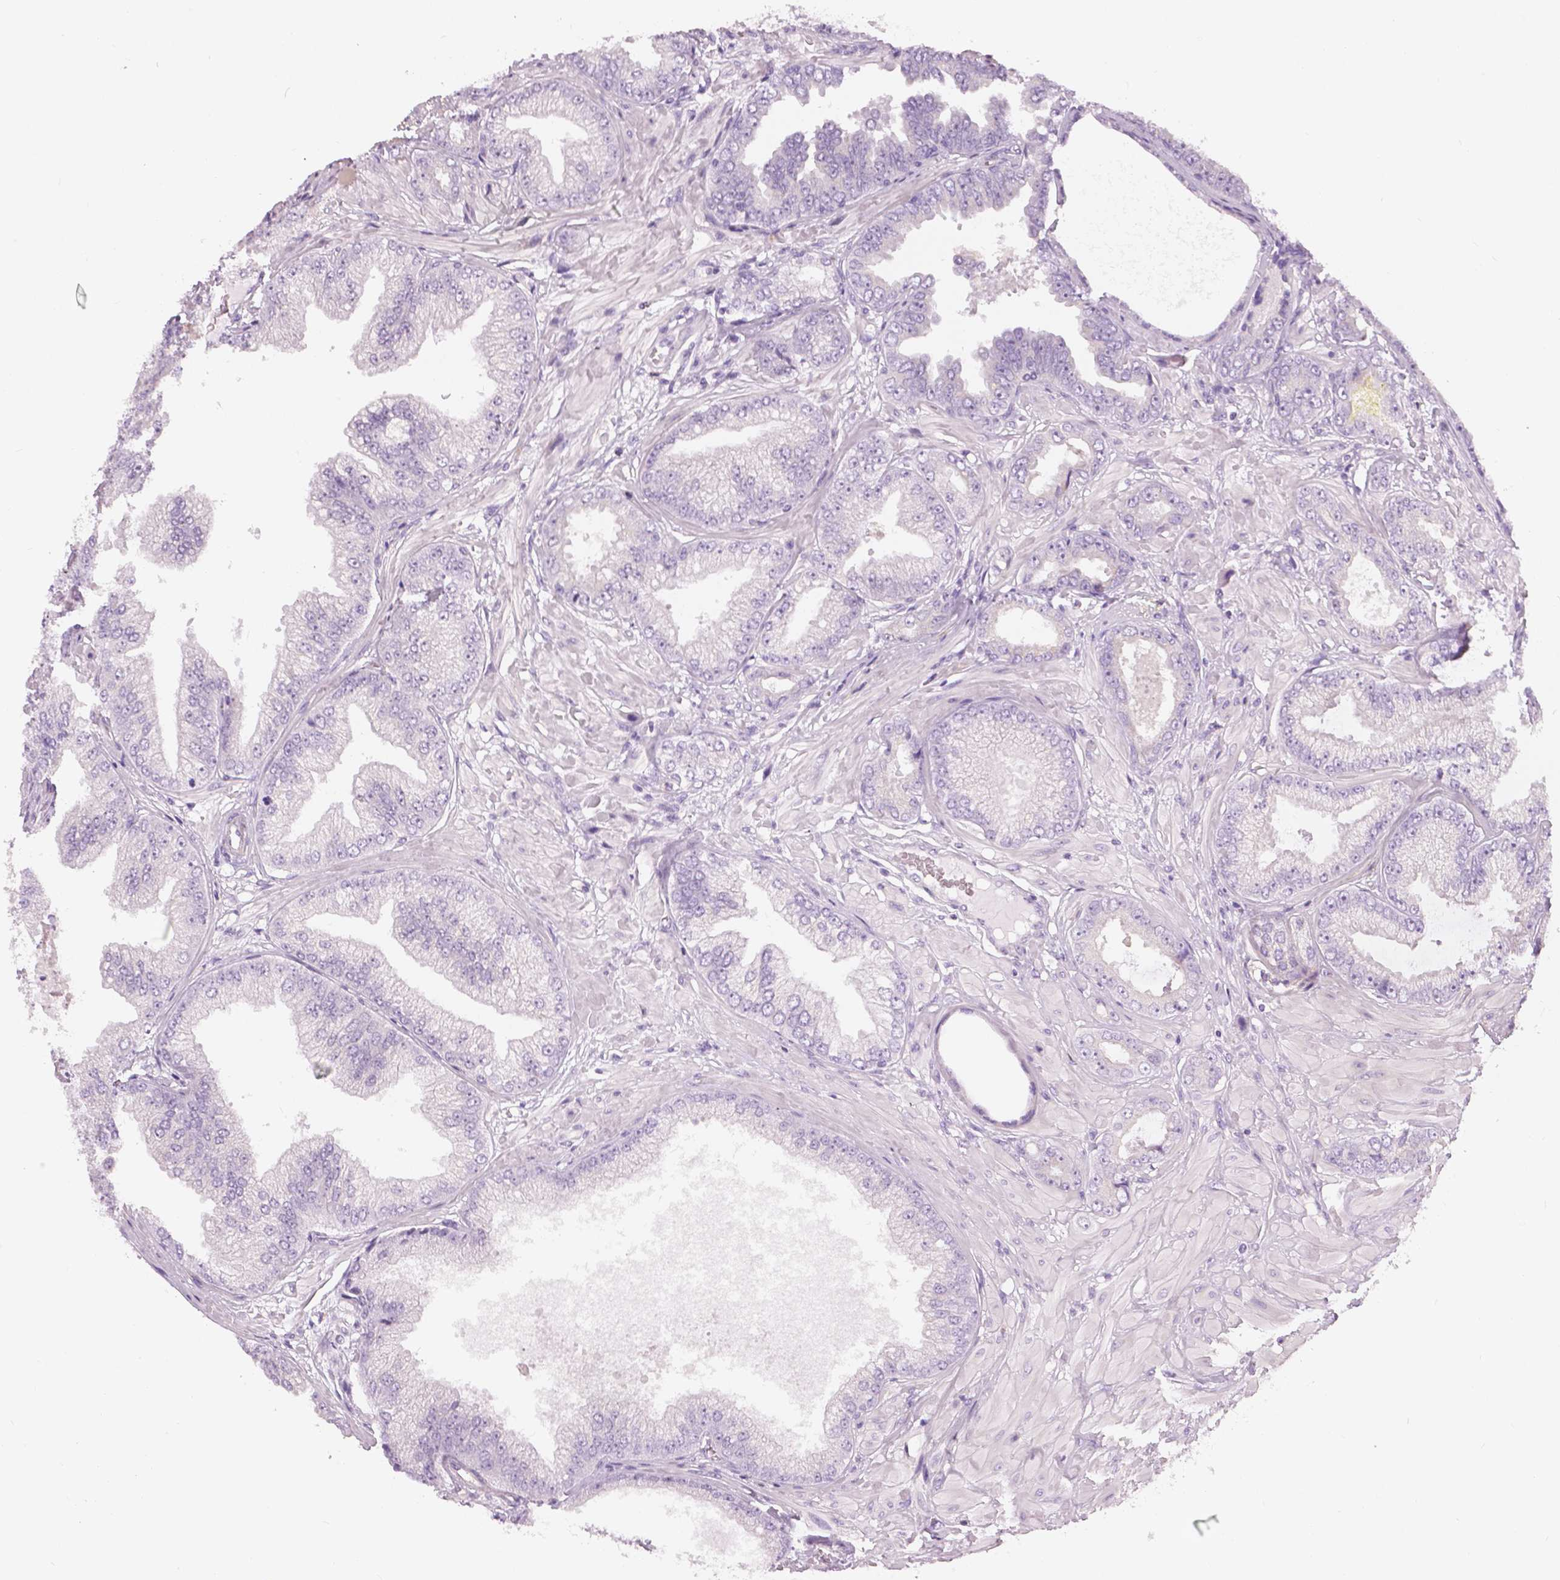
{"staining": {"intensity": "negative", "quantity": "none", "location": "none"}, "tissue": "prostate cancer", "cell_type": "Tumor cells", "image_type": "cancer", "snomed": [{"axis": "morphology", "description": "Adenocarcinoma, Low grade"}, {"axis": "topography", "description": "Prostate"}], "caption": "Prostate adenocarcinoma (low-grade) stained for a protein using immunohistochemistry demonstrates no staining tumor cells.", "gene": "SLC24A1", "patient": {"sex": "male", "age": 55}}